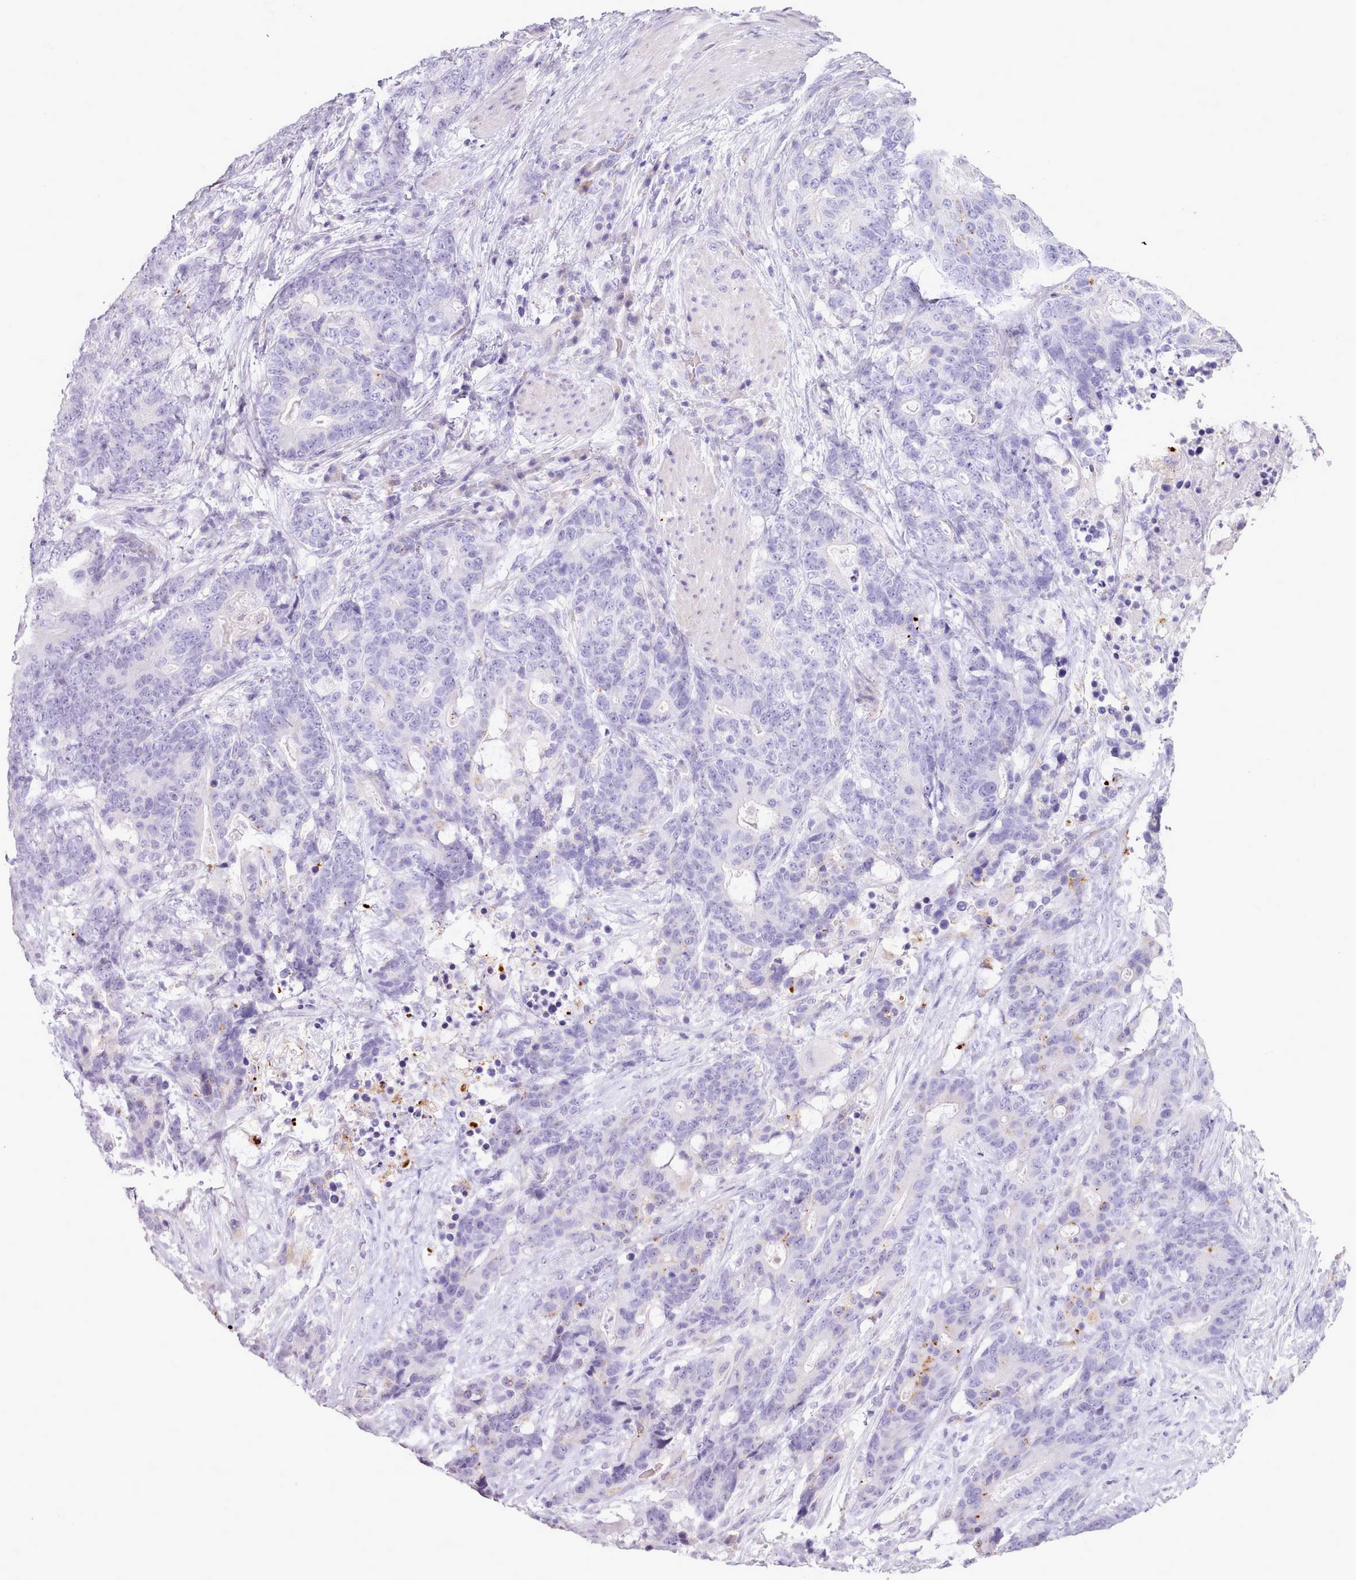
{"staining": {"intensity": "negative", "quantity": "none", "location": "none"}, "tissue": "stomach cancer", "cell_type": "Tumor cells", "image_type": "cancer", "snomed": [{"axis": "morphology", "description": "Normal tissue, NOS"}, {"axis": "morphology", "description": "Adenocarcinoma, NOS"}, {"axis": "topography", "description": "Stomach"}], "caption": "The photomicrograph exhibits no significant staining in tumor cells of stomach cancer.", "gene": "ATRAID", "patient": {"sex": "female", "age": 64}}